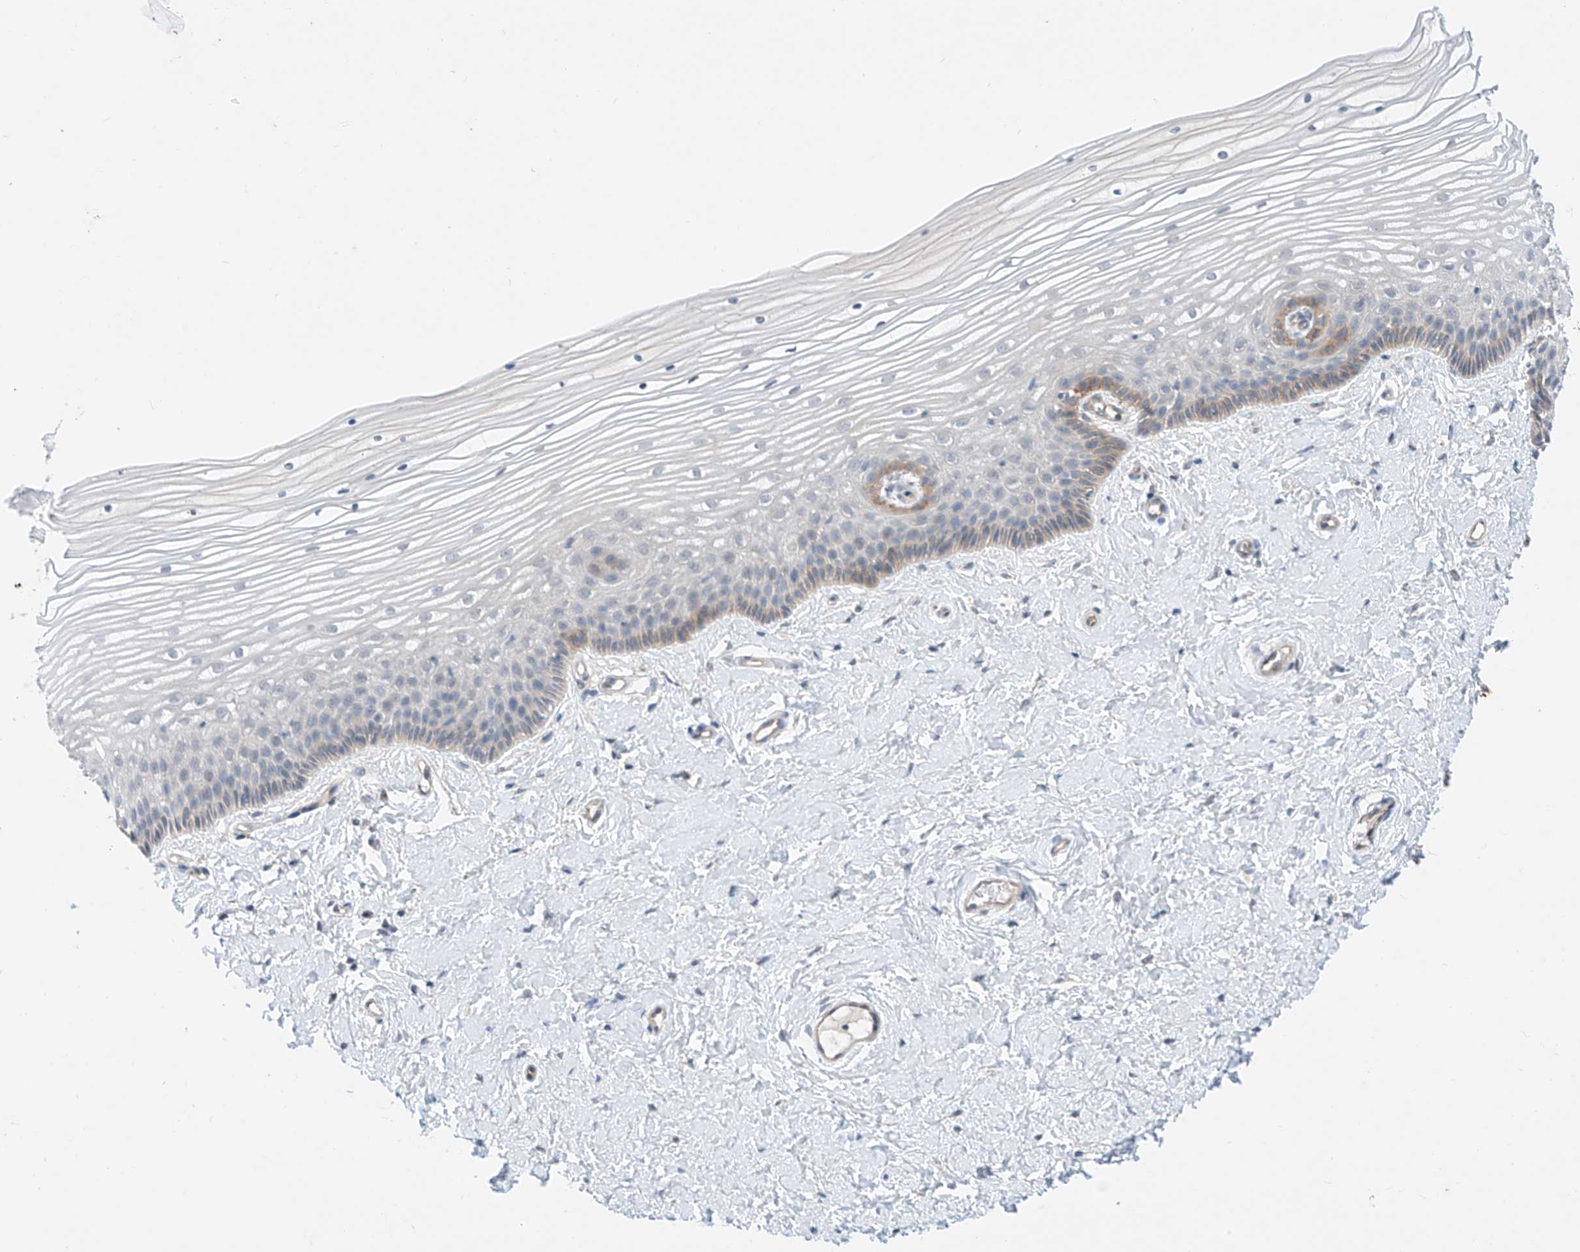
{"staining": {"intensity": "moderate", "quantity": "<25%", "location": "cytoplasmic/membranous"}, "tissue": "vagina", "cell_type": "Squamous epithelial cells", "image_type": "normal", "snomed": [{"axis": "morphology", "description": "Normal tissue, NOS"}, {"axis": "topography", "description": "Vagina"}, {"axis": "topography", "description": "Cervix"}], "caption": "Immunohistochemical staining of unremarkable human vagina demonstrates <25% levels of moderate cytoplasmic/membranous protein expression in about <25% of squamous epithelial cells.", "gene": "ABLIM2", "patient": {"sex": "female", "age": 40}}